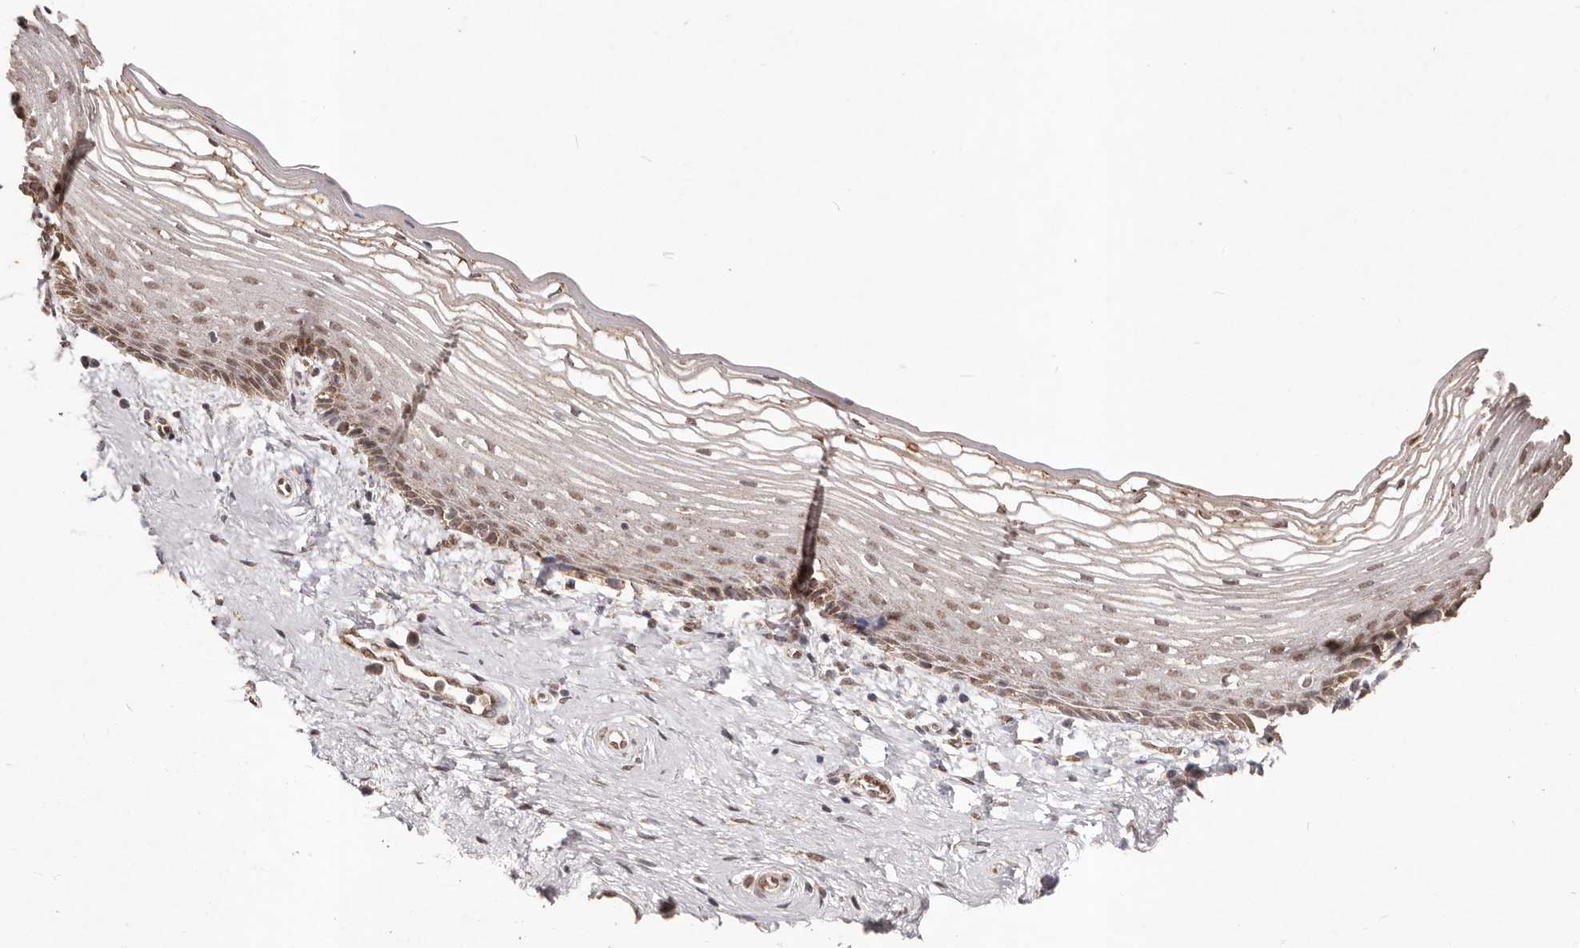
{"staining": {"intensity": "moderate", "quantity": ">75%", "location": "cytoplasmic/membranous,nuclear"}, "tissue": "vagina", "cell_type": "Squamous epithelial cells", "image_type": "normal", "snomed": [{"axis": "morphology", "description": "Normal tissue, NOS"}, {"axis": "topography", "description": "Vagina"}], "caption": "Immunohistochemical staining of benign vagina reveals medium levels of moderate cytoplasmic/membranous,nuclear positivity in about >75% of squamous epithelial cells.", "gene": "RPS6KA5", "patient": {"sex": "female", "age": 46}}